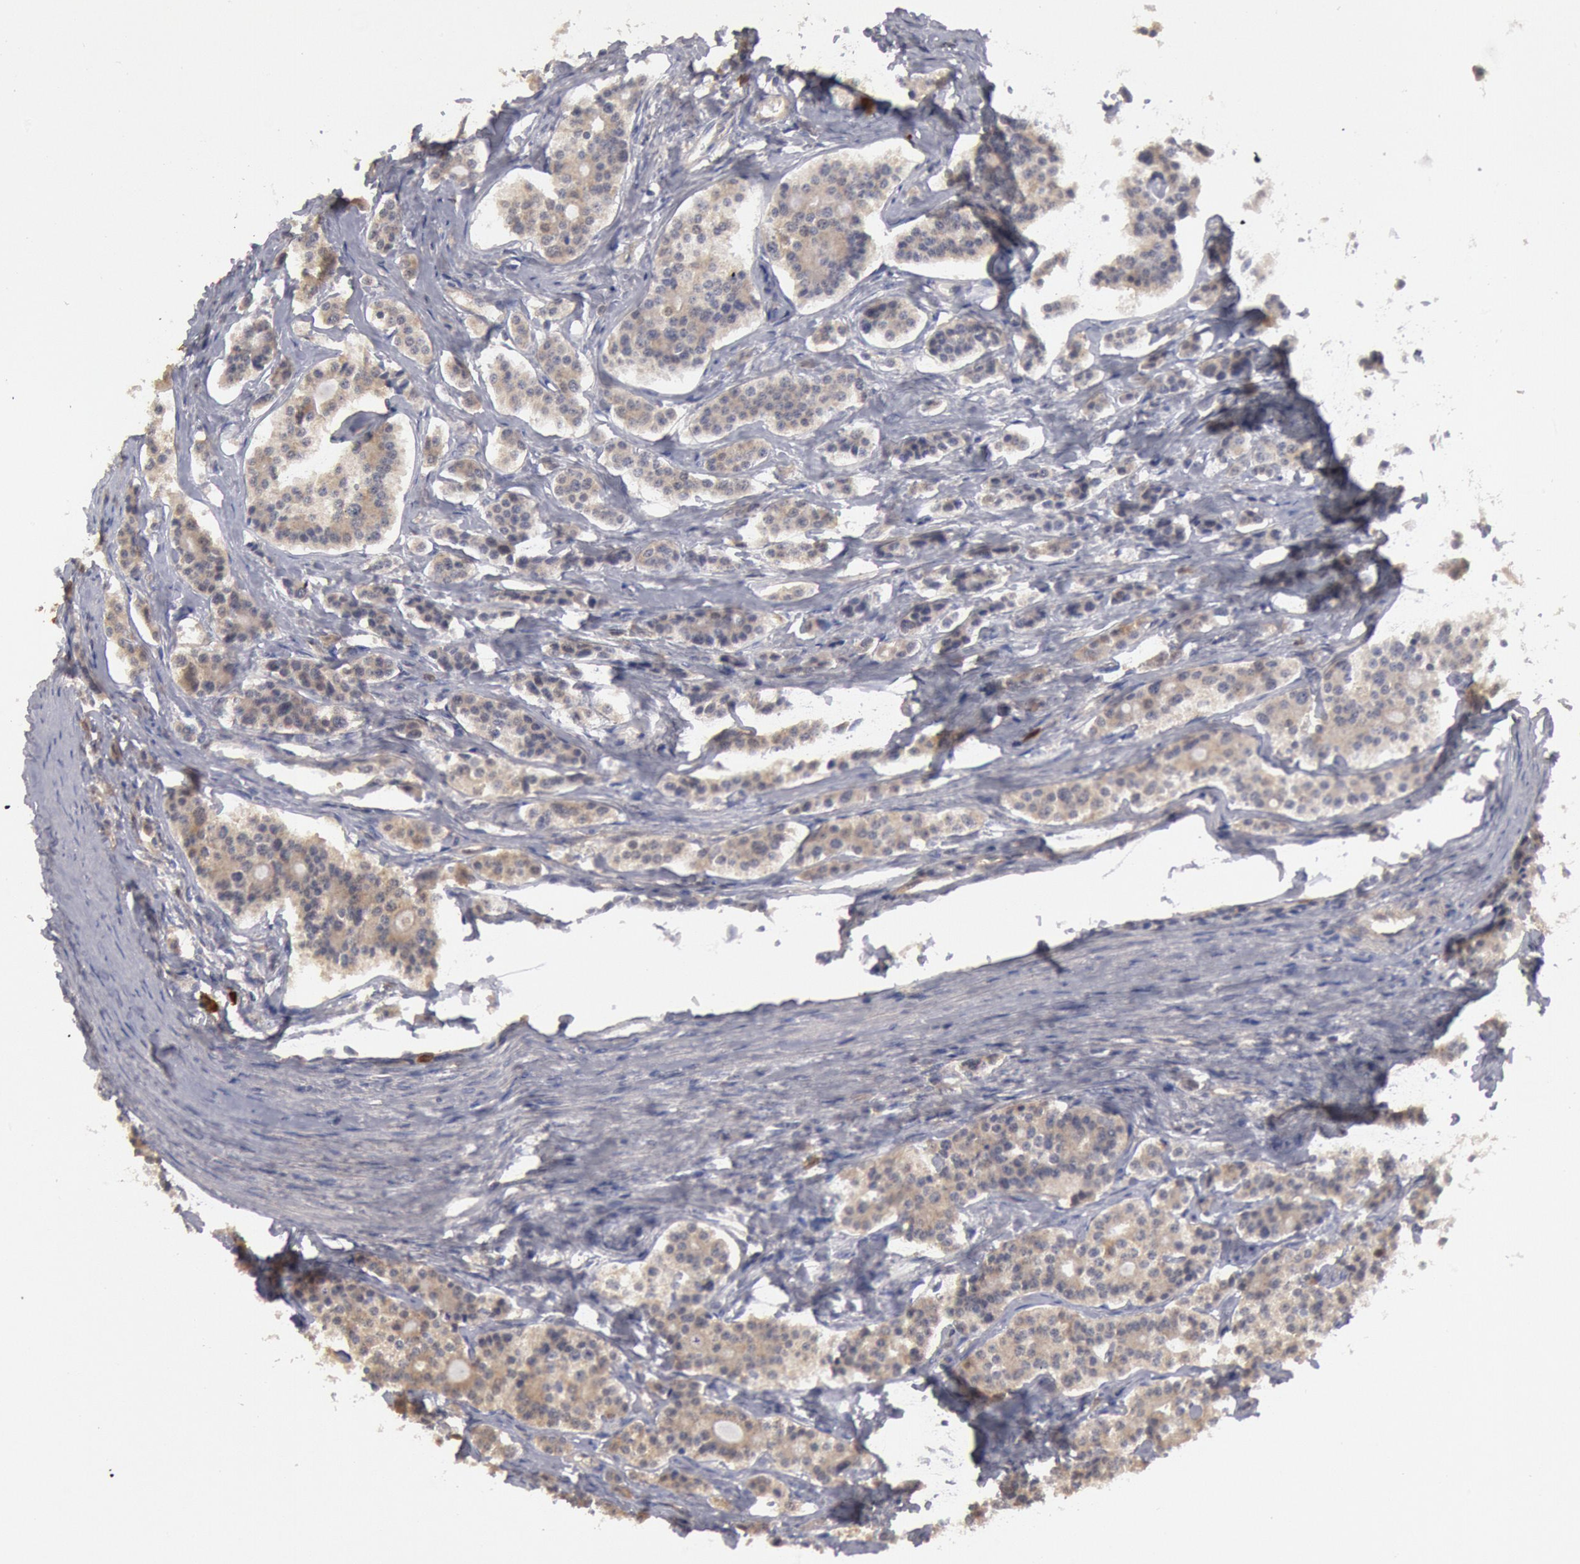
{"staining": {"intensity": "weak", "quantity": ">75%", "location": "cytoplasmic/membranous"}, "tissue": "carcinoid", "cell_type": "Tumor cells", "image_type": "cancer", "snomed": [{"axis": "morphology", "description": "Carcinoid, malignant, NOS"}, {"axis": "topography", "description": "Small intestine"}], "caption": "Carcinoid stained with a protein marker demonstrates weak staining in tumor cells.", "gene": "DNAJA1", "patient": {"sex": "male", "age": 63}}